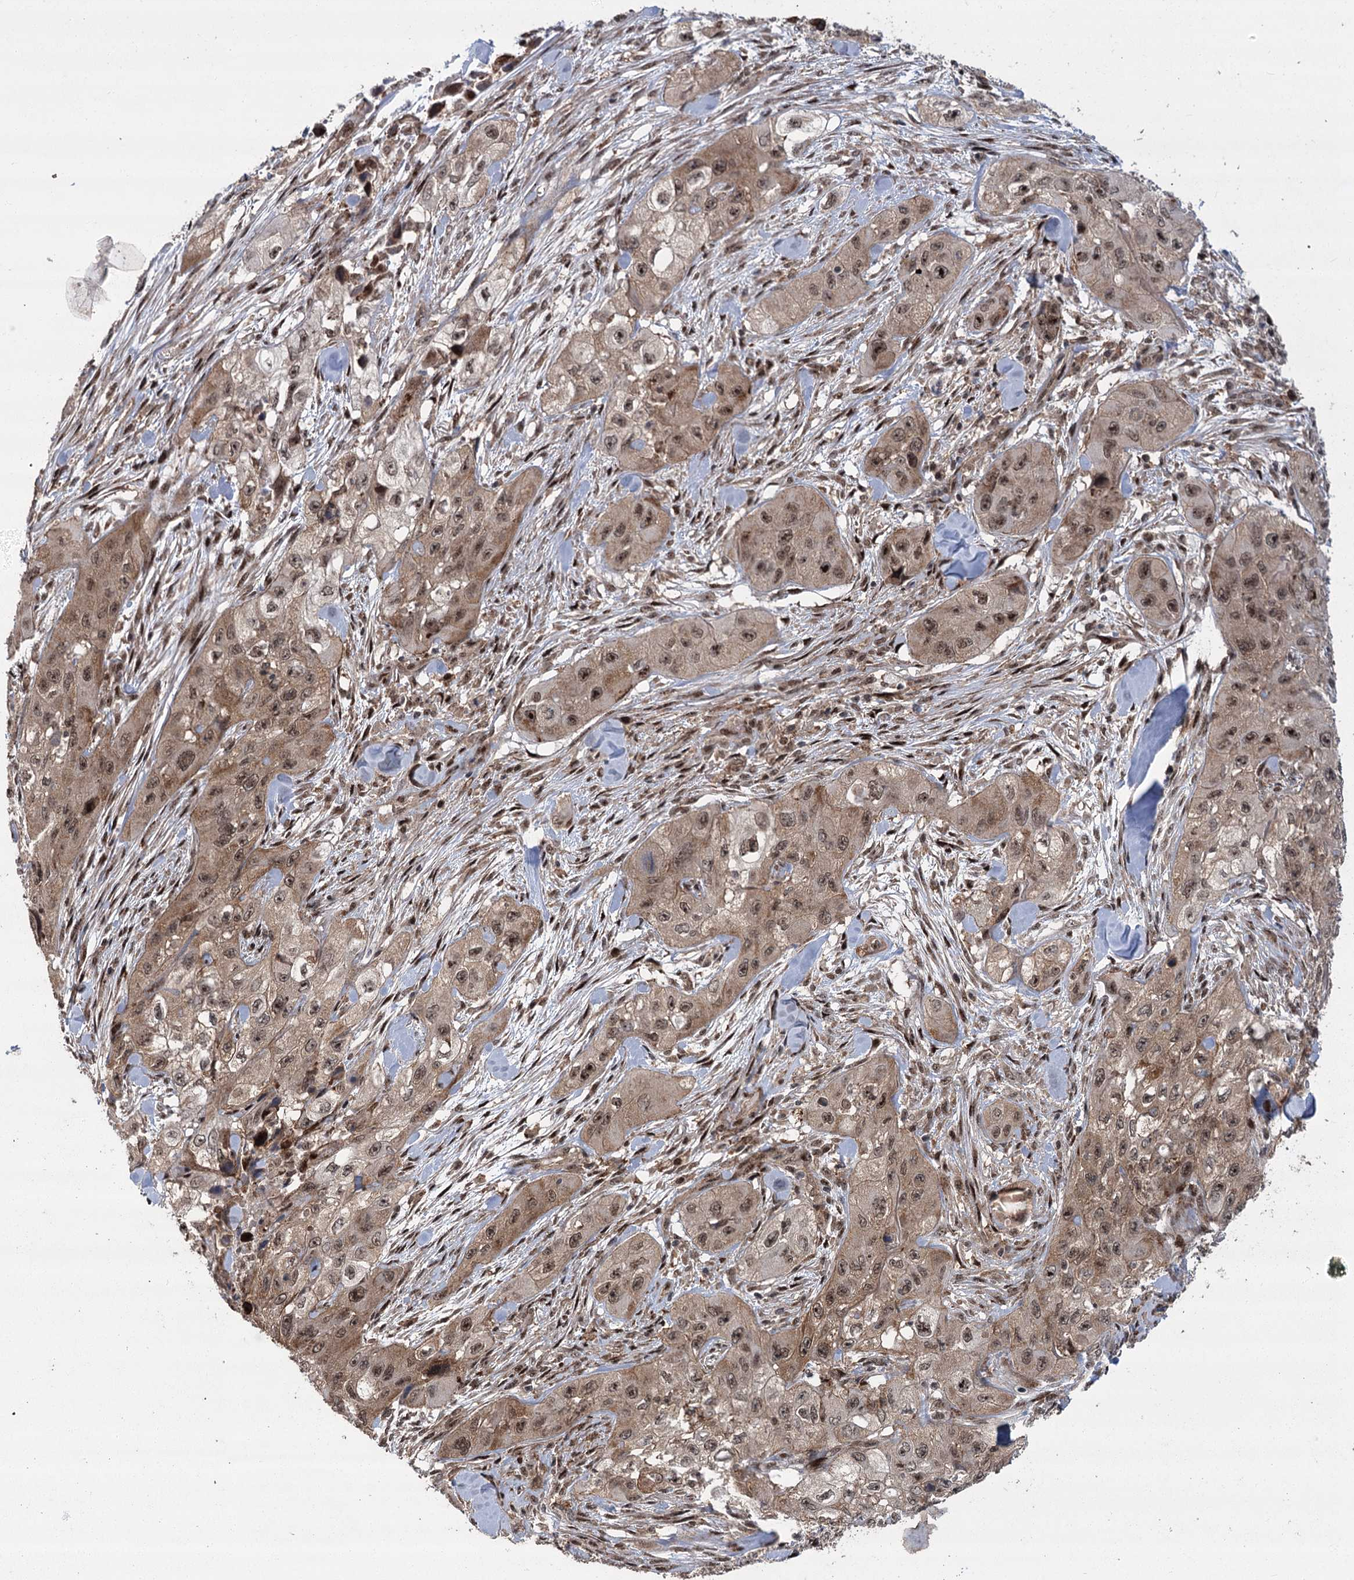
{"staining": {"intensity": "moderate", "quantity": ">75%", "location": "cytoplasmic/membranous,nuclear"}, "tissue": "skin cancer", "cell_type": "Tumor cells", "image_type": "cancer", "snomed": [{"axis": "morphology", "description": "Squamous cell carcinoma, NOS"}, {"axis": "topography", "description": "Skin"}, {"axis": "topography", "description": "Subcutis"}], "caption": "This is a histology image of IHC staining of squamous cell carcinoma (skin), which shows moderate expression in the cytoplasmic/membranous and nuclear of tumor cells.", "gene": "PARM1", "patient": {"sex": "male", "age": 73}}